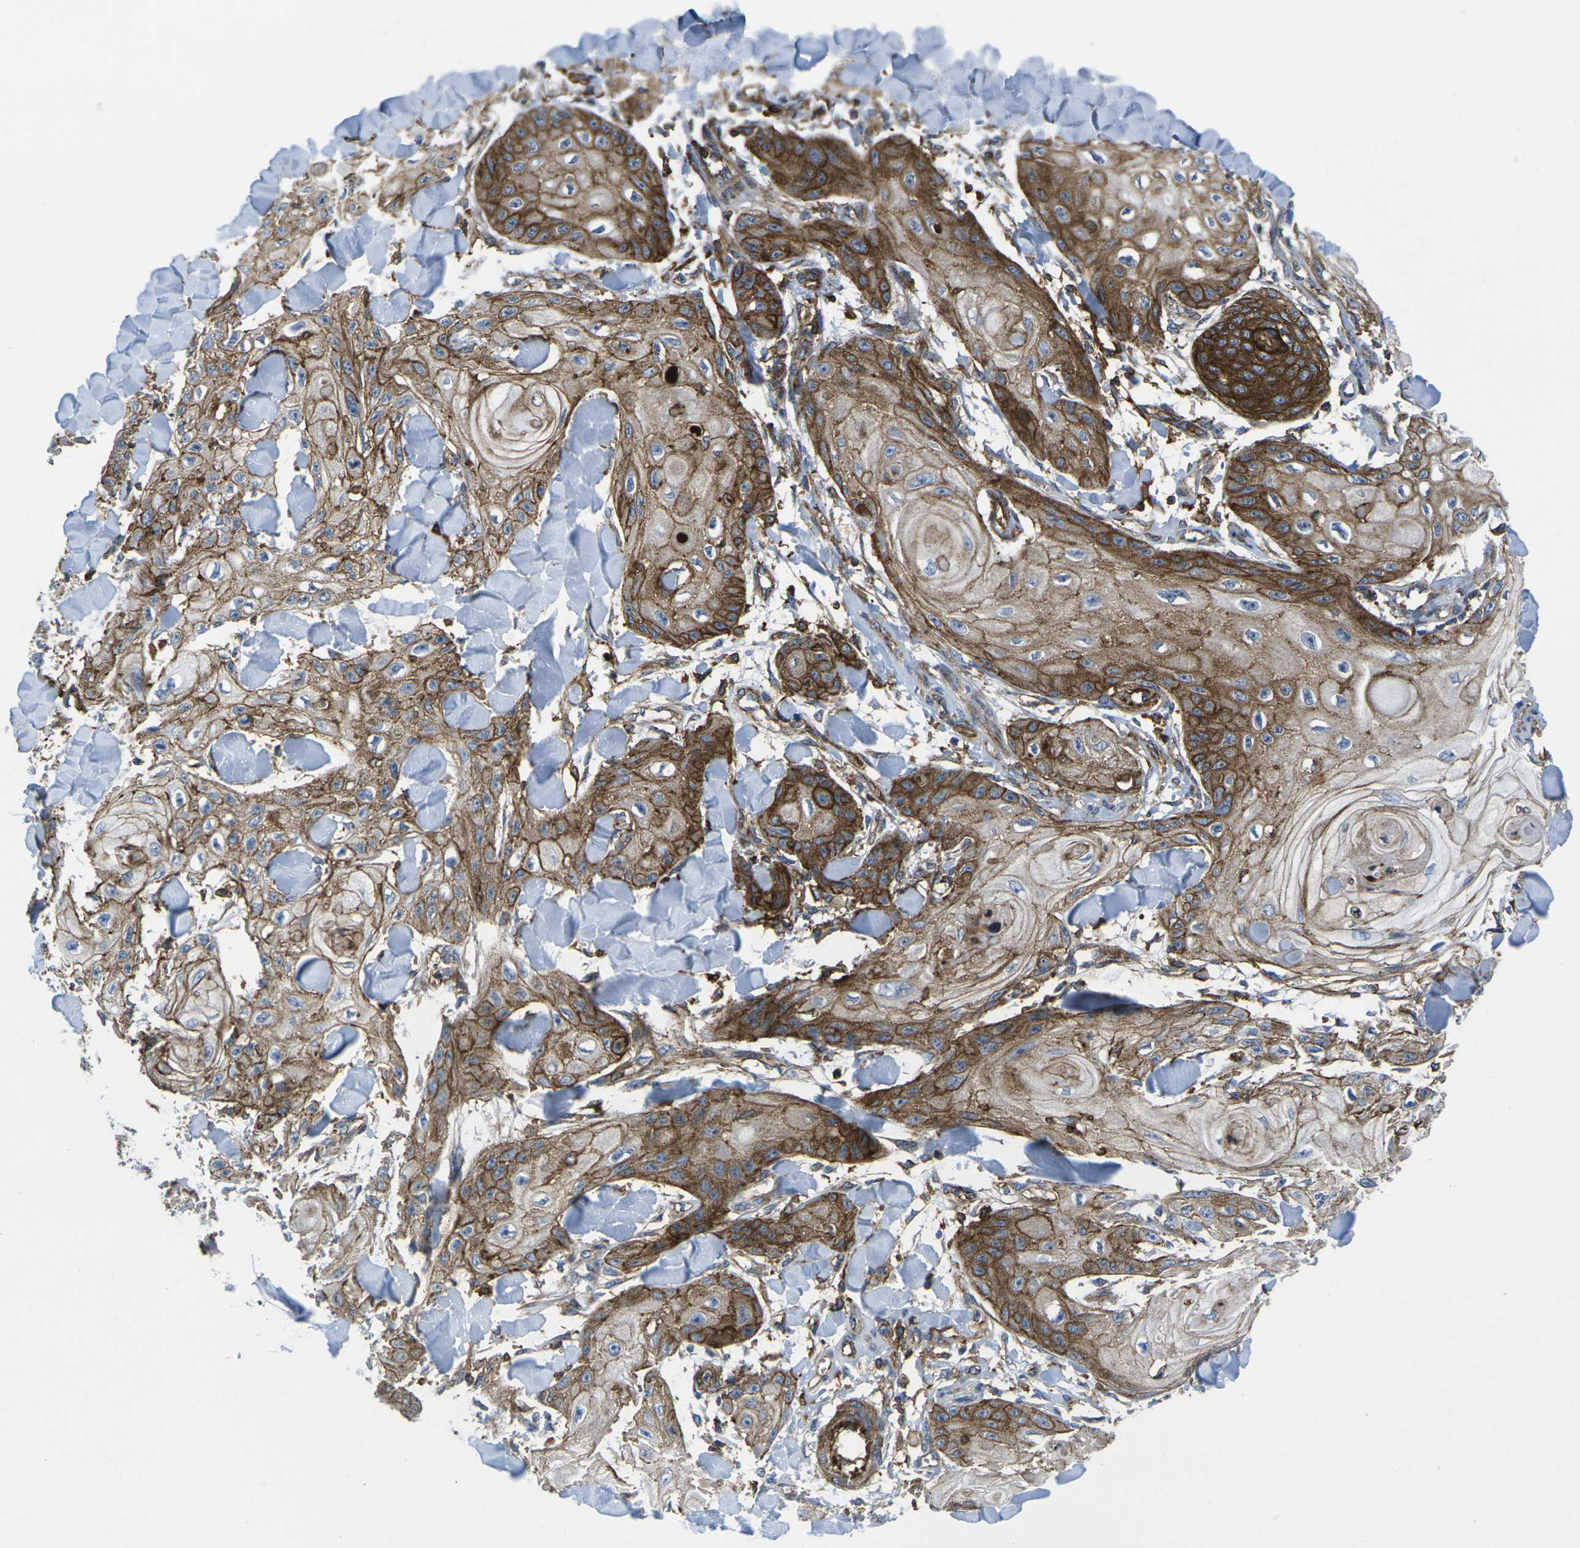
{"staining": {"intensity": "strong", "quantity": ">75%", "location": "cytoplasmic/membranous"}, "tissue": "skin cancer", "cell_type": "Tumor cells", "image_type": "cancer", "snomed": [{"axis": "morphology", "description": "Squamous cell carcinoma, NOS"}, {"axis": "topography", "description": "Skin"}], "caption": "Protein expression by immunohistochemistry demonstrates strong cytoplasmic/membranous staining in about >75% of tumor cells in skin cancer (squamous cell carcinoma).", "gene": "IQGAP1", "patient": {"sex": "male", "age": 74}}